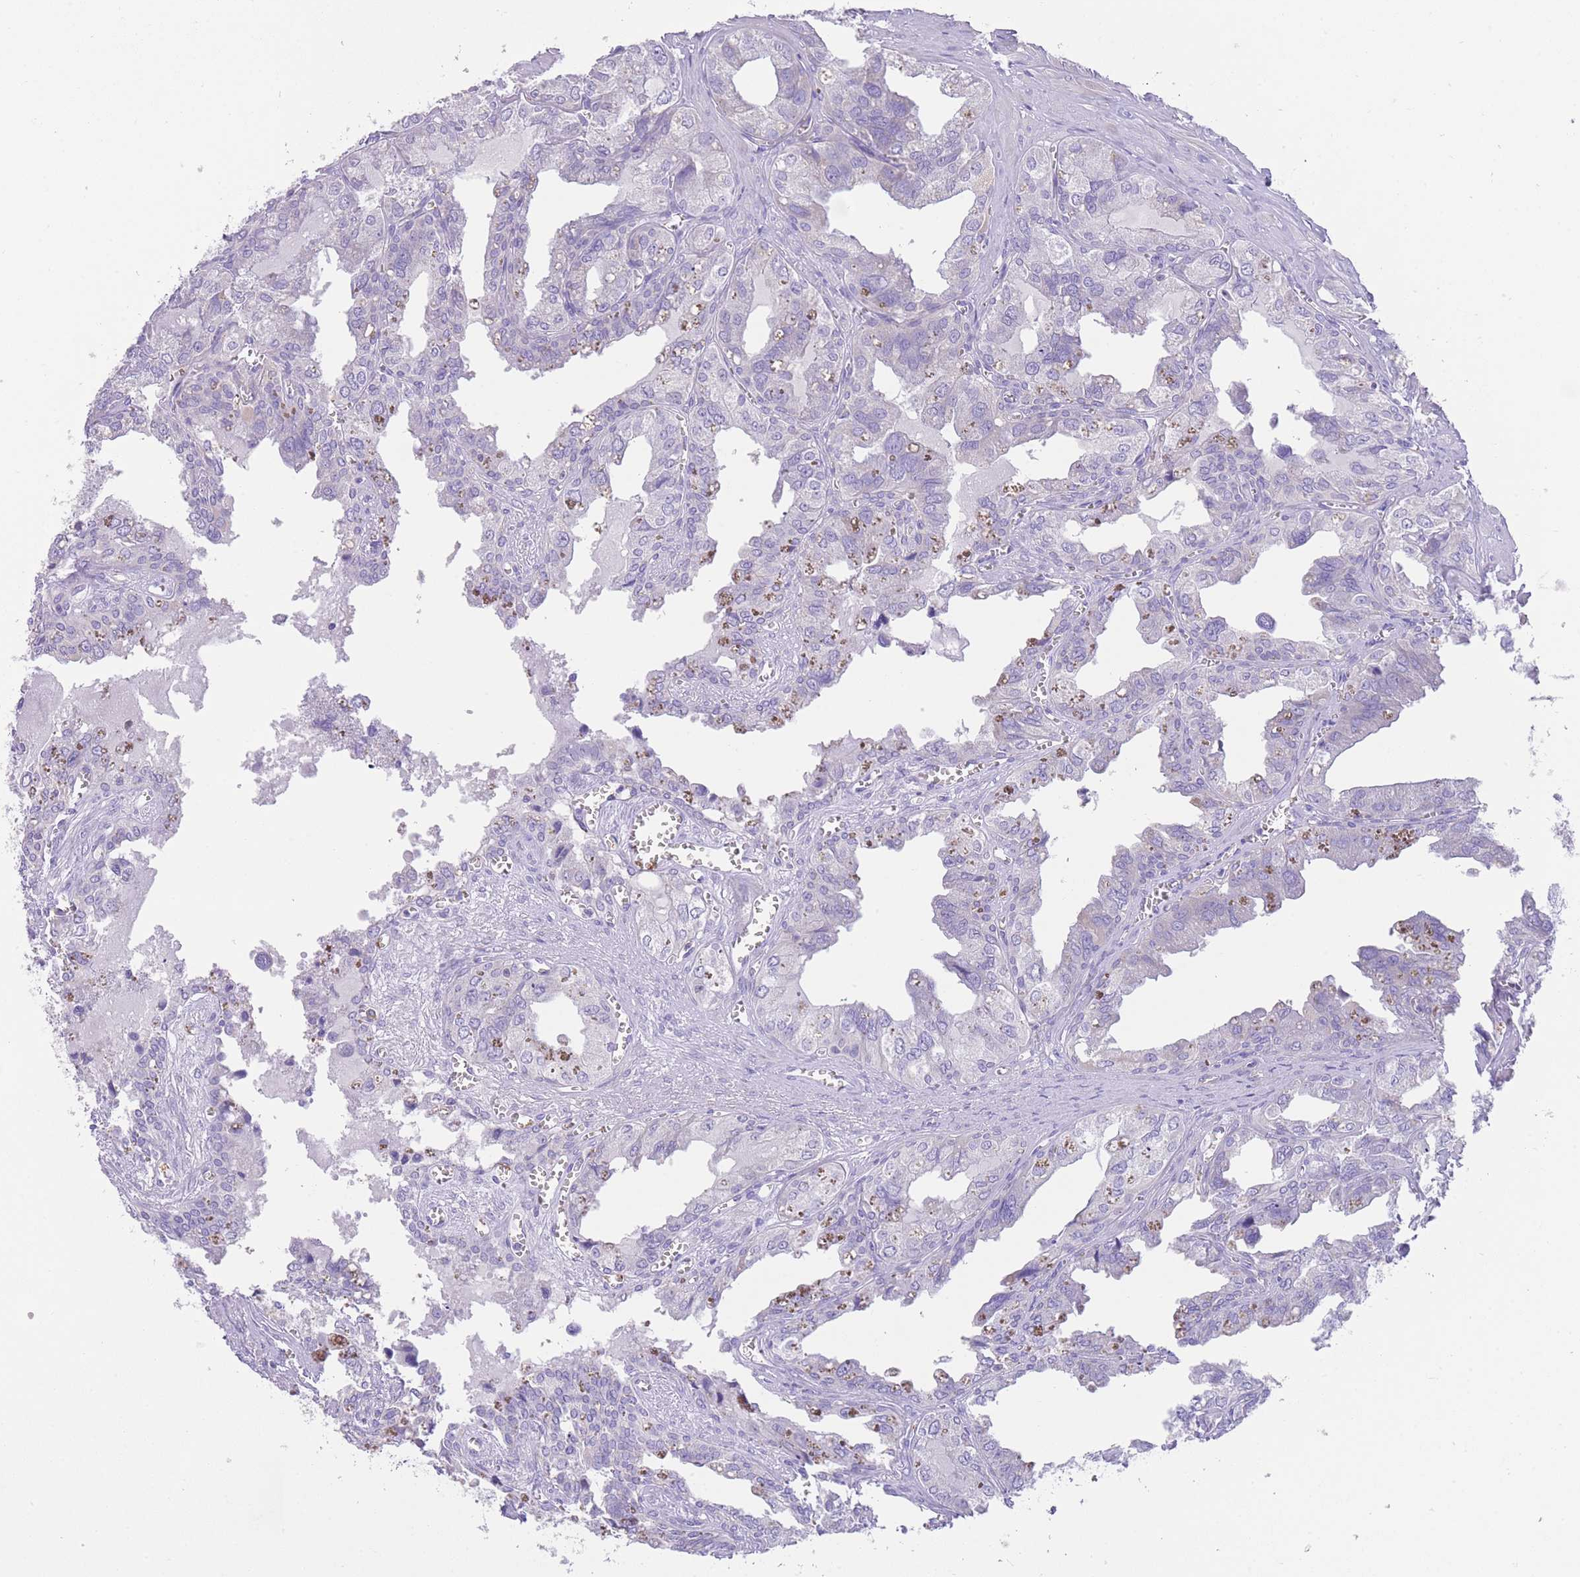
{"staining": {"intensity": "negative", "quantity": "none", "location": "none"}, "tissue": "seminal vesicle", "cell_type": "Glandular cells", "image_type": "normal", "snomed": [{"axis": "morphology", "description": "Normal tissue, NOS"}, {"axis": "topography", "description": "Seminal veicle"}], "caption": "Immunohistochemistry histopathology image of unremarkable seminal vesicle: seminal vesicle stained with DAB (3,3'-diaminobenzidine) exhibits no significant protein positivity in glandular cells.", "gene": "ENSG00000289258", "patient": {"sex": "male", "age": 67}}